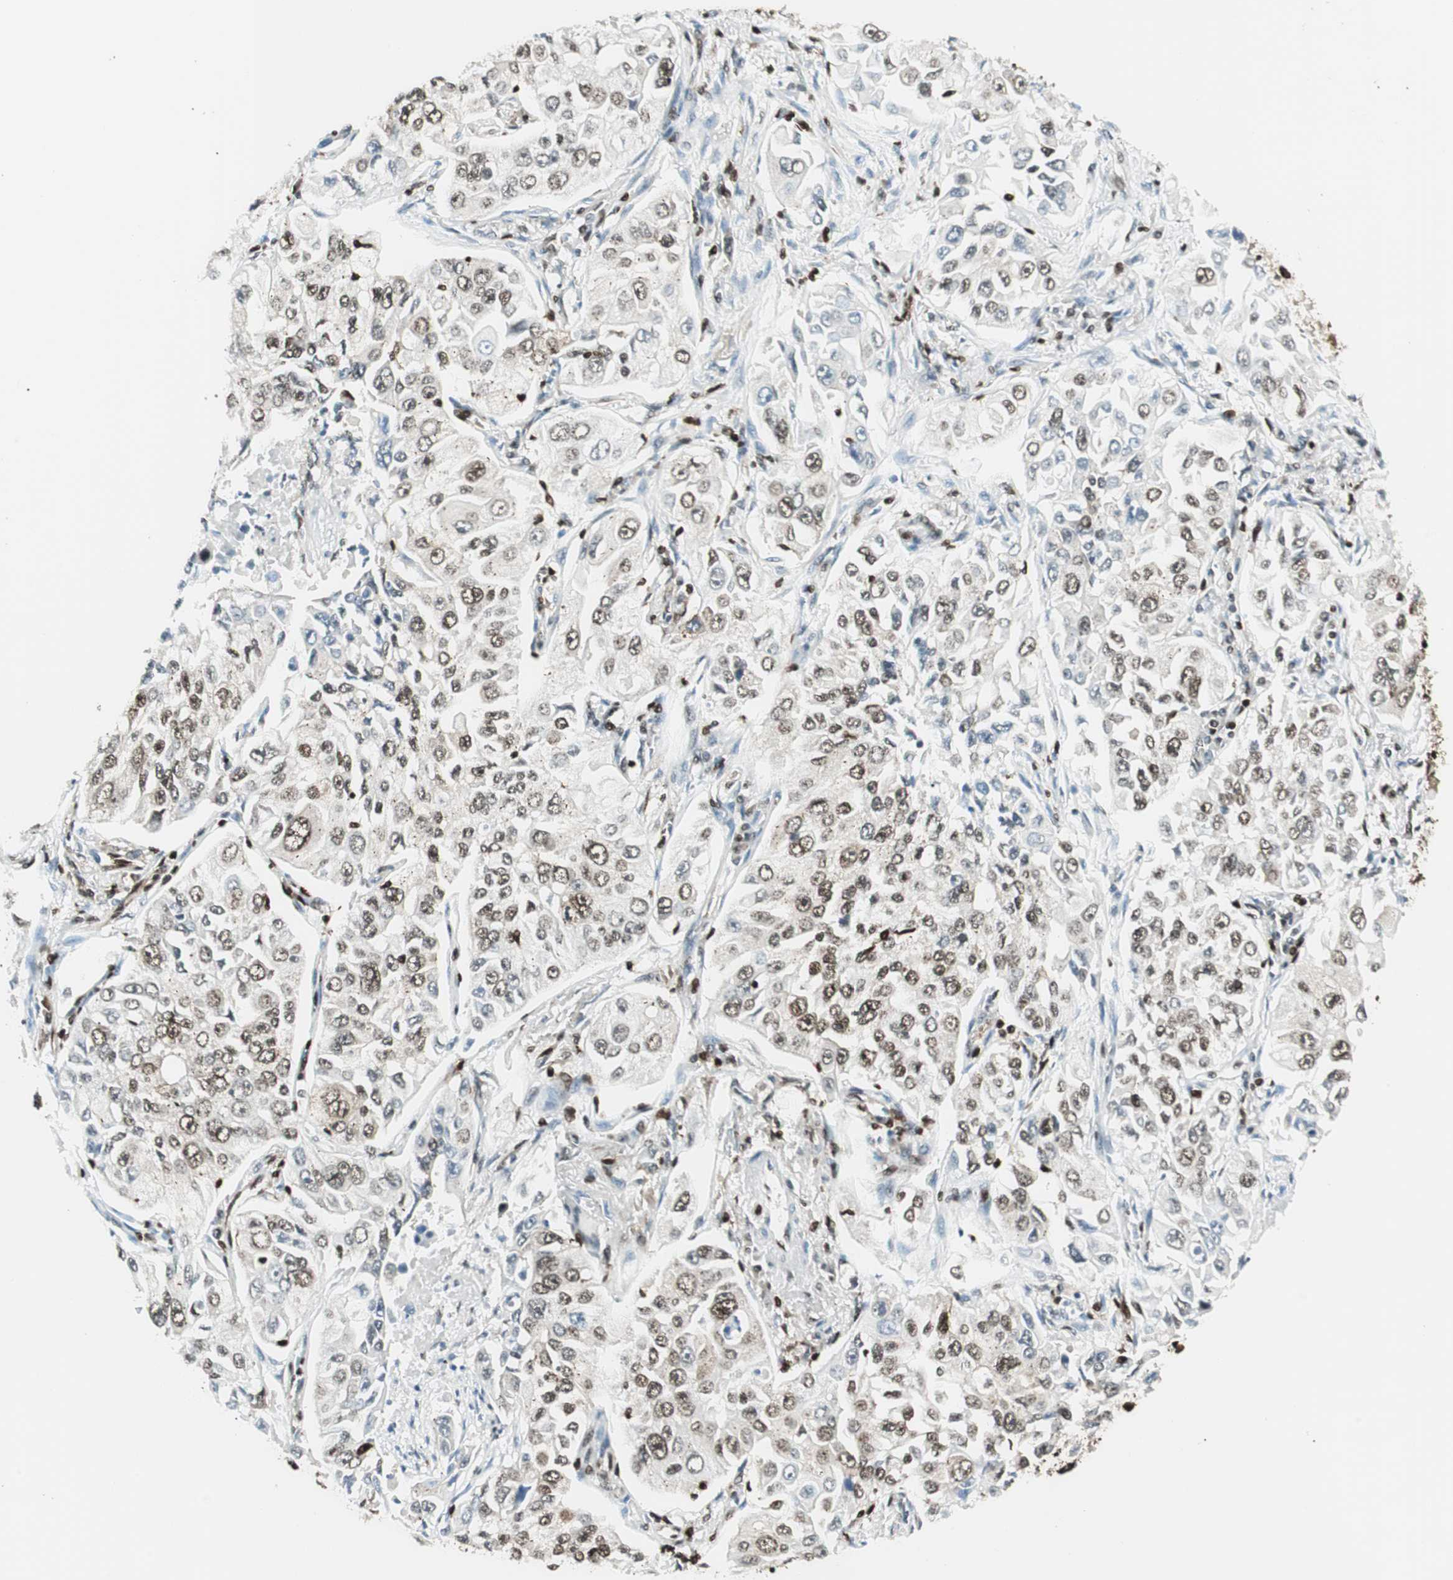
{"staining": {"intensity": "weak", "quantity": "25%-75%", "location": "nuclear"}, "tissue": "lung cancer", "cell_type": "Tumor cells", "image_type": "cancer", "snomed": [{"axis": "morphology", "description": "Adenocarcinoma, NOS"}, {"axis": "topography", "description": "Lung"}], "caption": "Human lung adenocarcinoma stained with a protein marker reveals weak staining in tumor cells.", "gene": "EWSR1", "patient": {"sex": "male", "age": 84}}